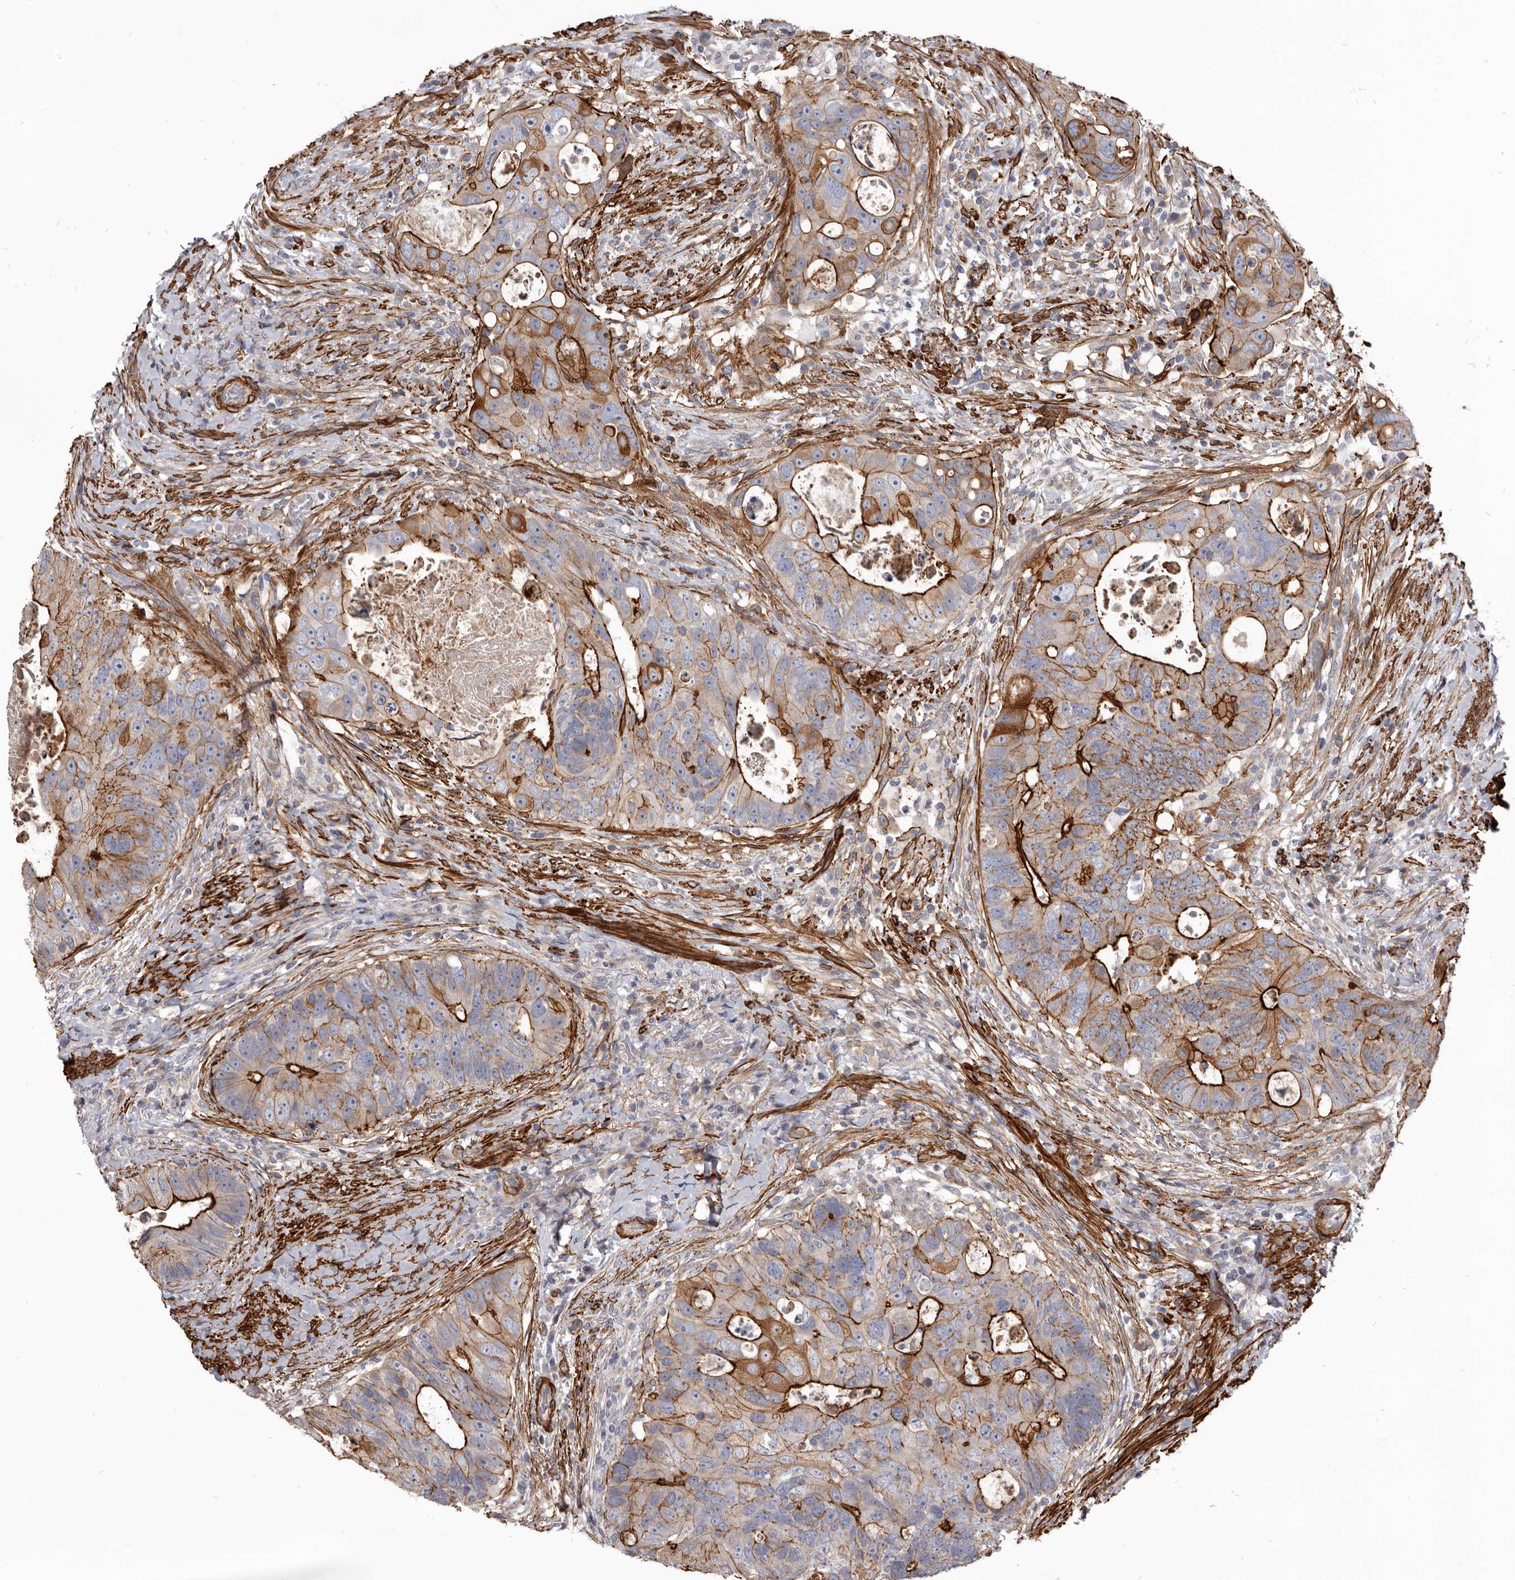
{"staining": {"intensity": "strong", "quantity": "25%-75%", "location": "cytoplasmic/membranous"}, "tissue": "colorectal cancer", "cell_type": "Tumor cells", "image_type": "cancer", "snomed": [{"axis": "morphology", "description": "Adenocarcinoma, NOS"}, {"axis": "topography", "description": "Rectum"}], "caption": "A histopathology image showing strong cytoplasmic/membranous staining in about 25%-75% of tumor cells in colorectal cancer, as visualized by brown immunohistochemical staining.", "gene": "CGN", "patient": {"sex": "male", "age": 59}}